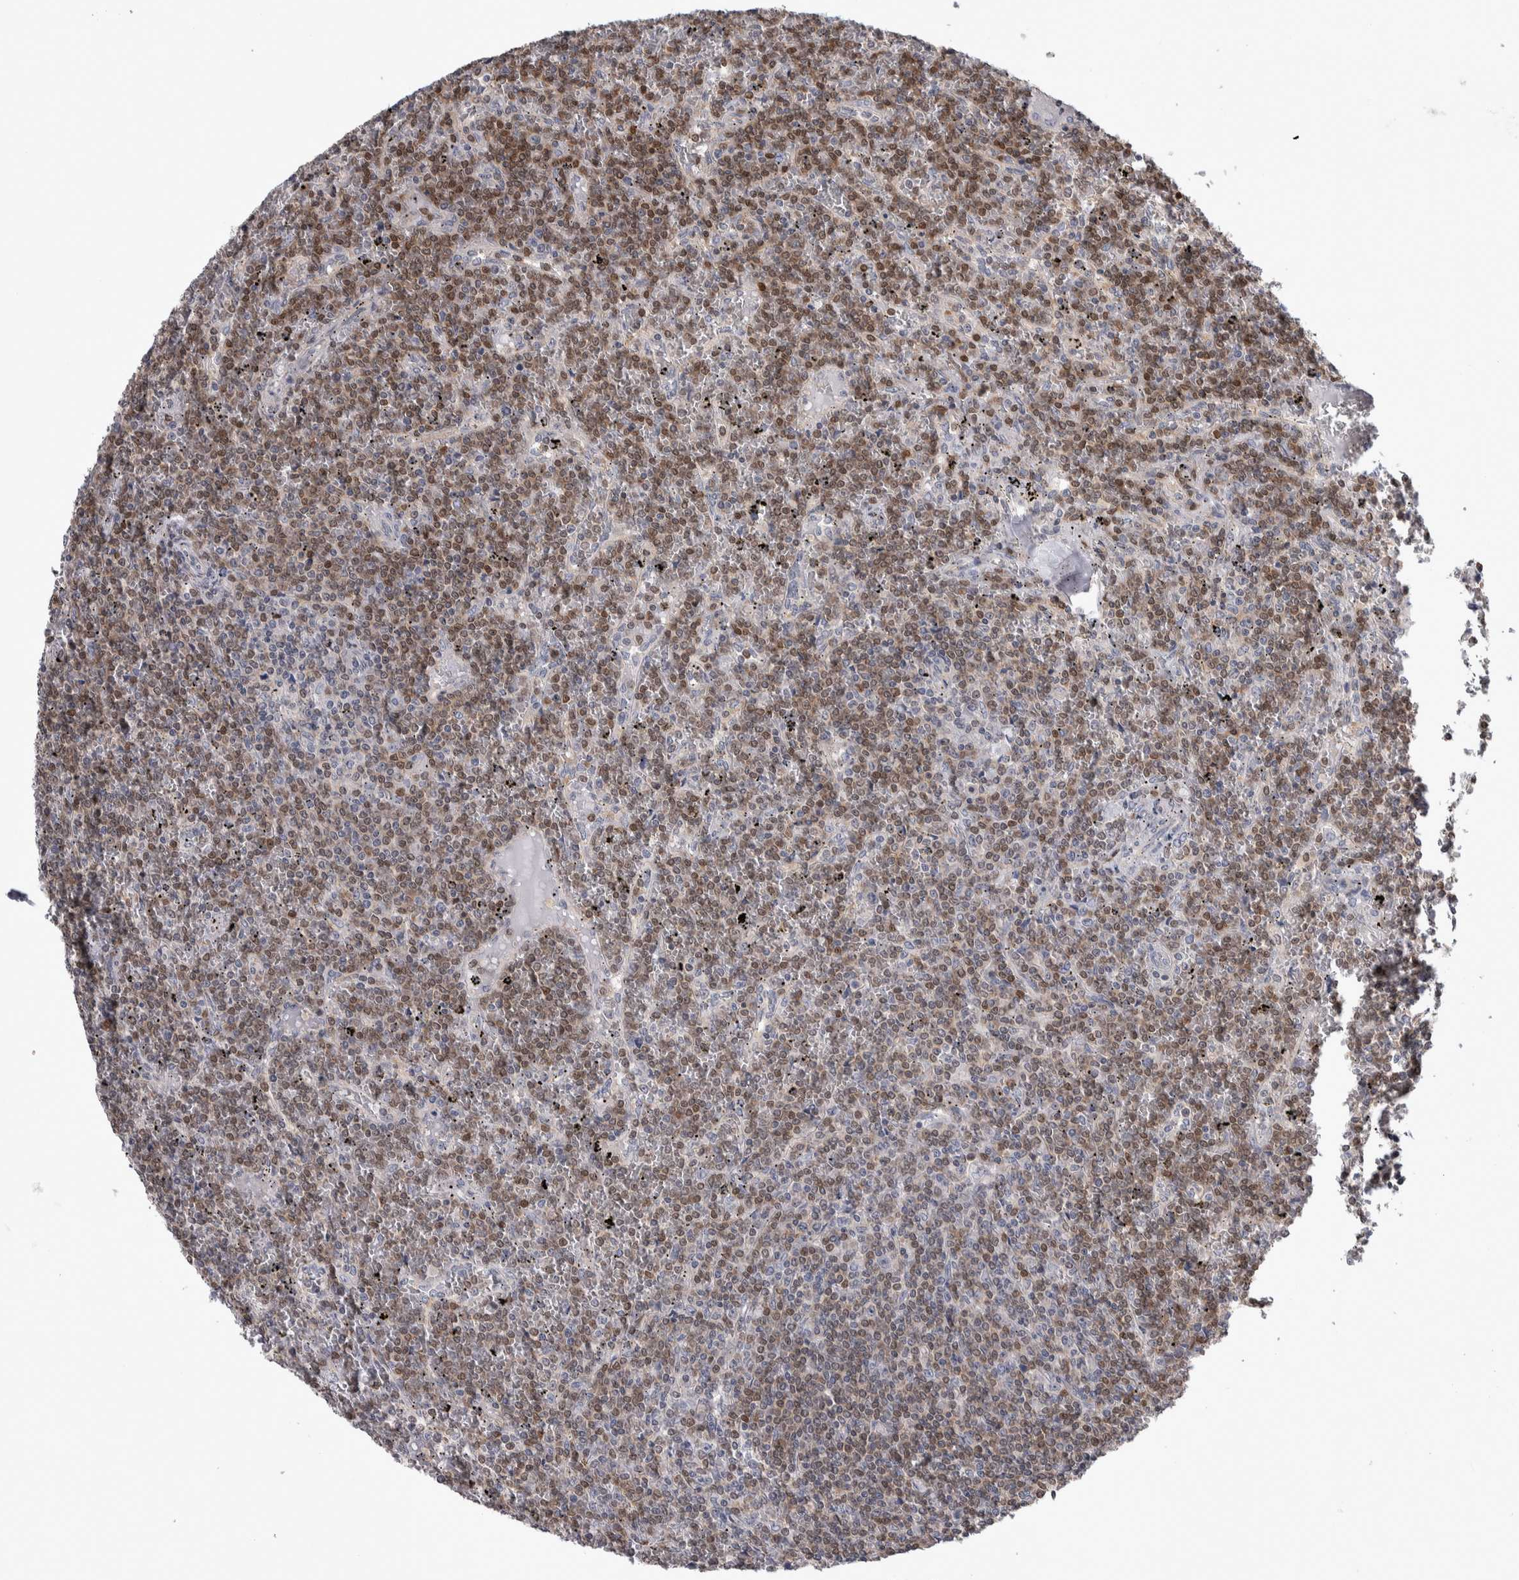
{"staining": {"intensity": "moderate", "quantity": "25%-75%", "location": "cytoplasmic/membranous,nuclear"}, "tissue": "lymphoma", "cell_type": "Tumor cells", "image_type": "cancer", "snomed": [{"axis": "morphology", "description": "Malignant lymphoma, non-Hodgkin's type, Low grade"}, {"axis": "topography", "description": "Spleen"}], "caption": "Malignant lymphoma, non-Hodgkin's type (low-grade) stained with a protein marker shows moderate staining in tumor cells.", "gene": "TAX1BP1", "patient": {"sex": "female", "age": 19}}